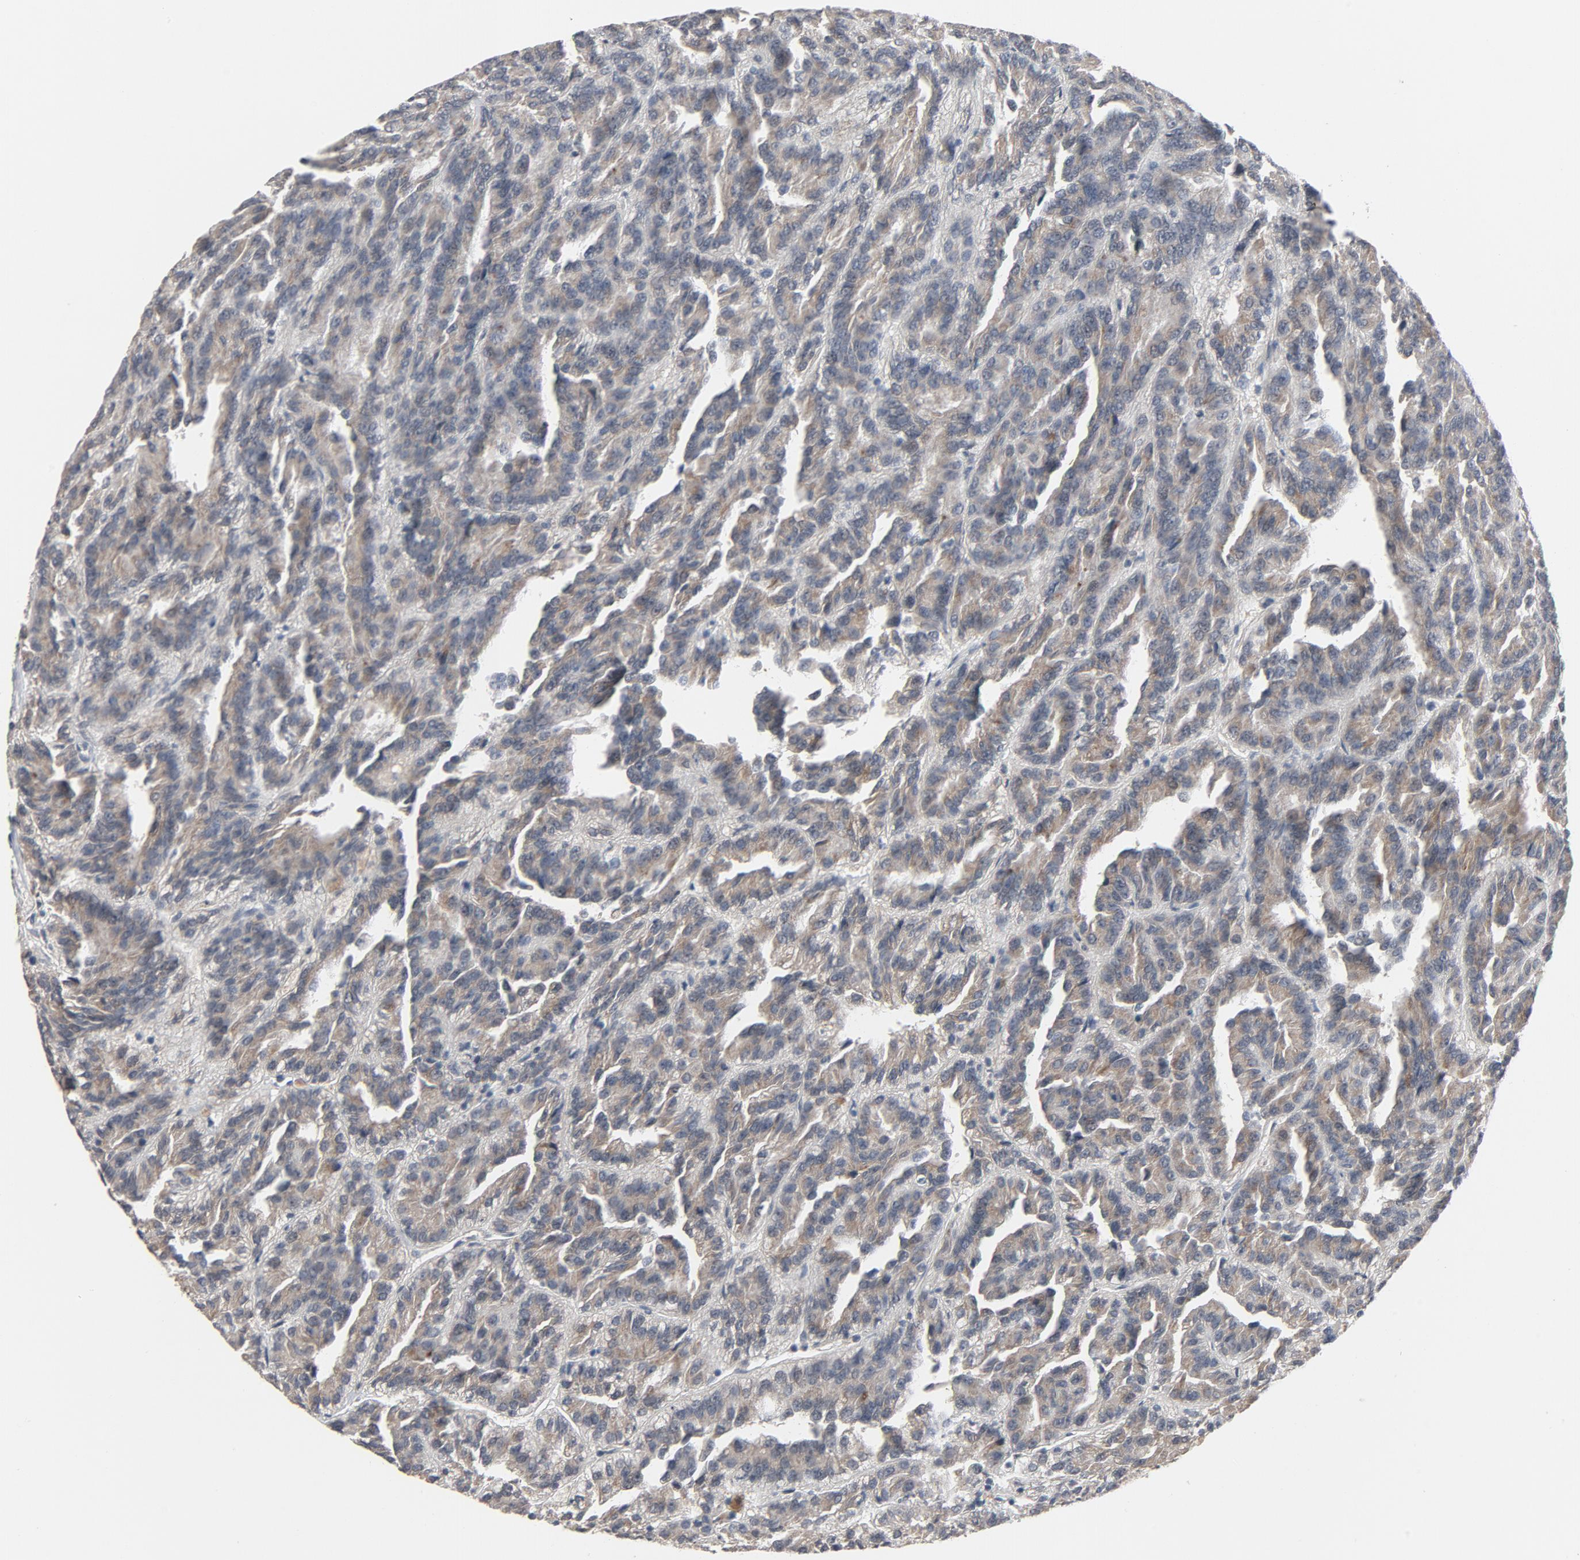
{"staining": {"intensity": "weak", "quantity": ">75%", "location": "cytoplasmic/membranous"}, "tissue": "renal cancer", "cell_type": "Tumor cells", "image_type": "cancer", "snomed": [{"axis": "morphology", "description": "Adenocarcinoma, NOS"}, {"axis": "topography", "description": "Kidney"}], "caption": "A low amount of weak cytoplasmic/membranous expression is seen in about >75% of tumor cells in renal adenocarcinoma tissue.", "gene": "MT3", "patient": {"sex": "male", "age": 46}}